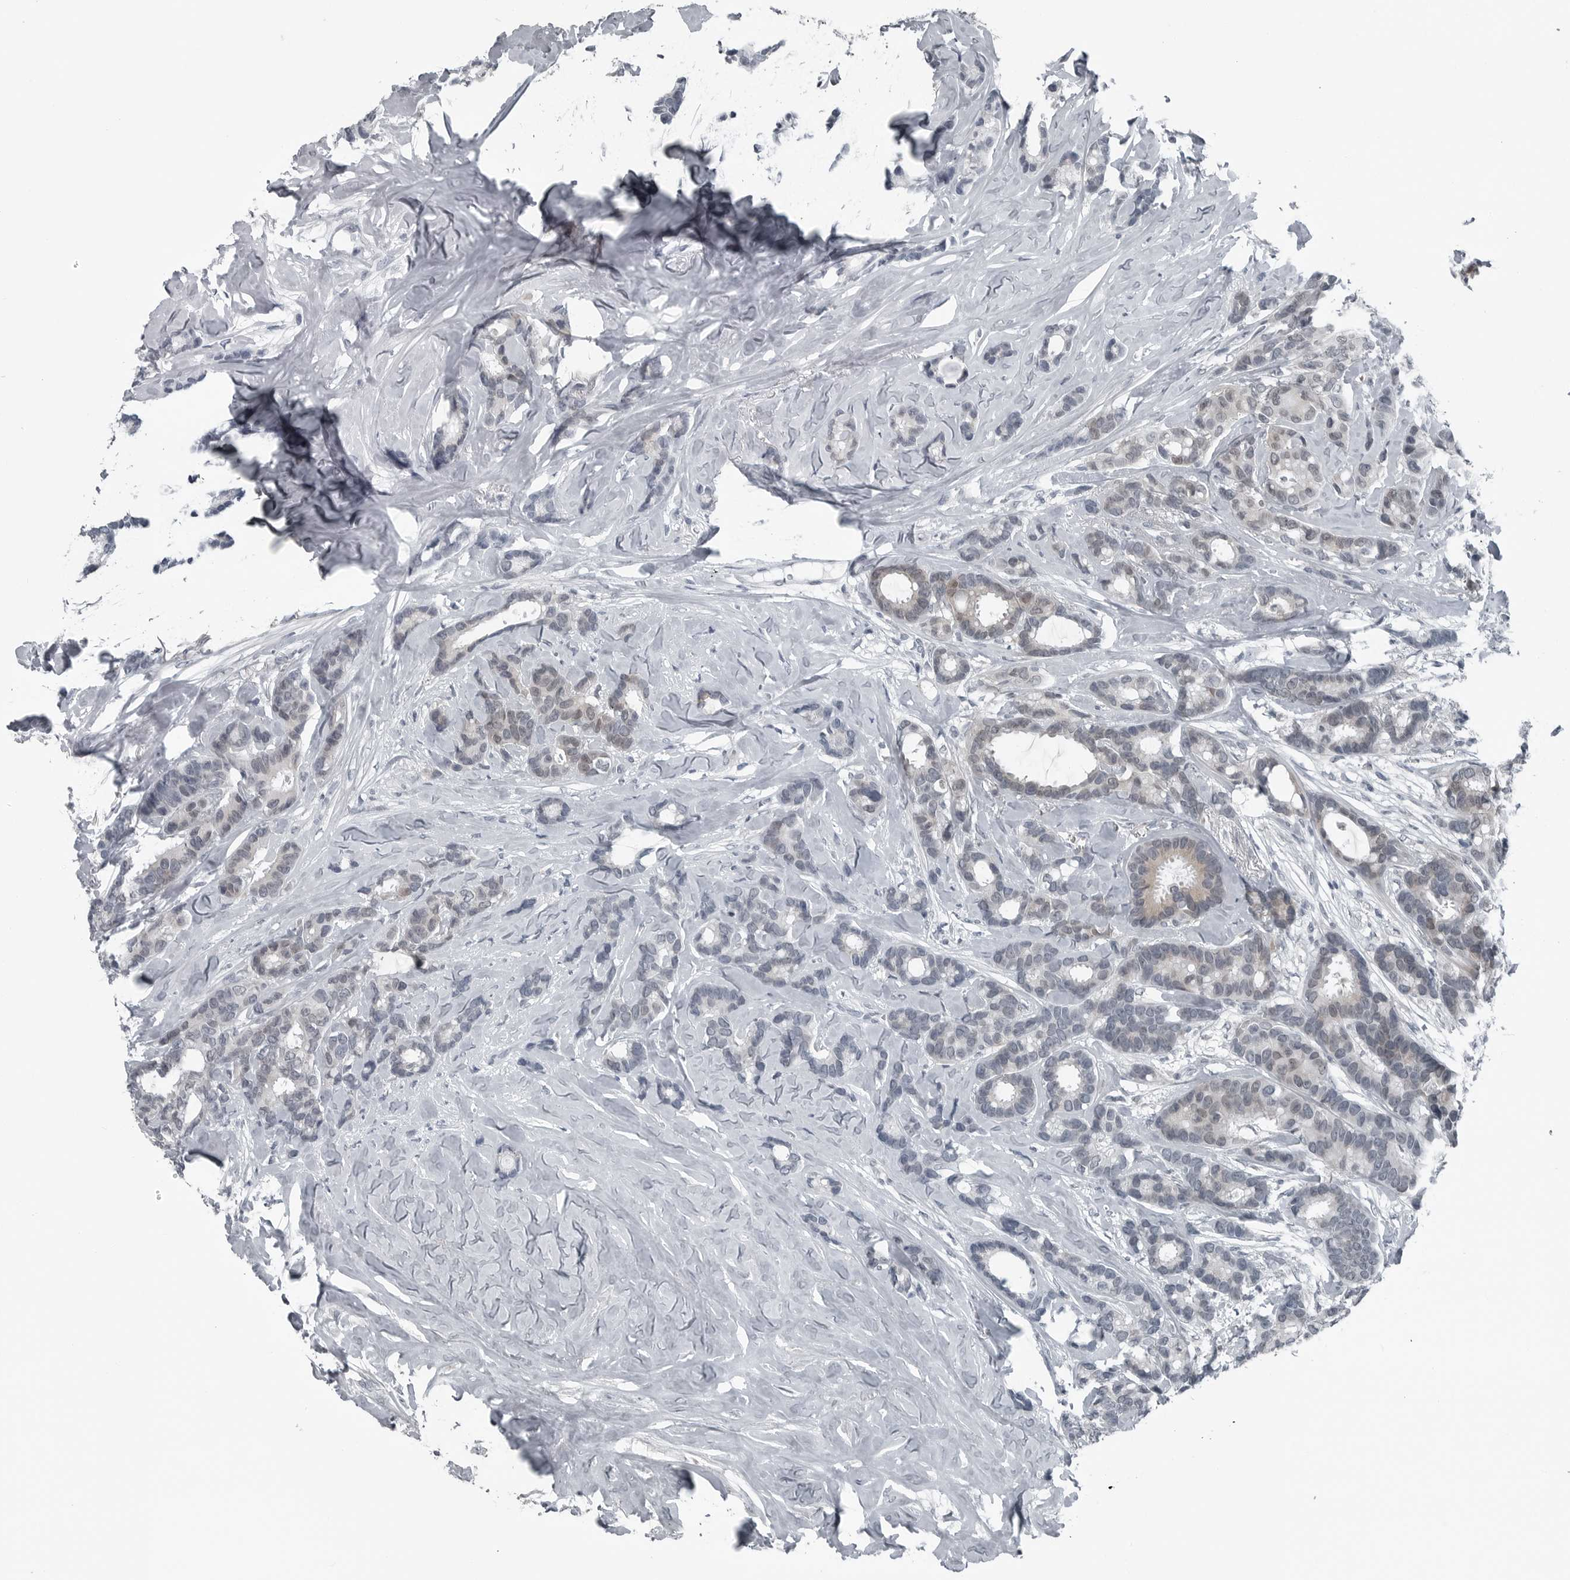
{"staining": {"intensity": "weak", "quantity": "<25%", "location": "cytoplasmic/membranous"}, "tissue": "breast cancer", "cell_type": "Tumor cells", "image_type": "cancer", "snomed": [{"axis": "morphology", "description": "Duct carcinoma"}, {"axis": "topography", "description": "Breast"}], "caption": "DAB immunohistochemical staining of breast cancer (intraductal carcinoma) demonstrates no significant positivity in tumor cells.", "gene": "DNAAF11", "patient": {"sex": "female", "age": 87}}